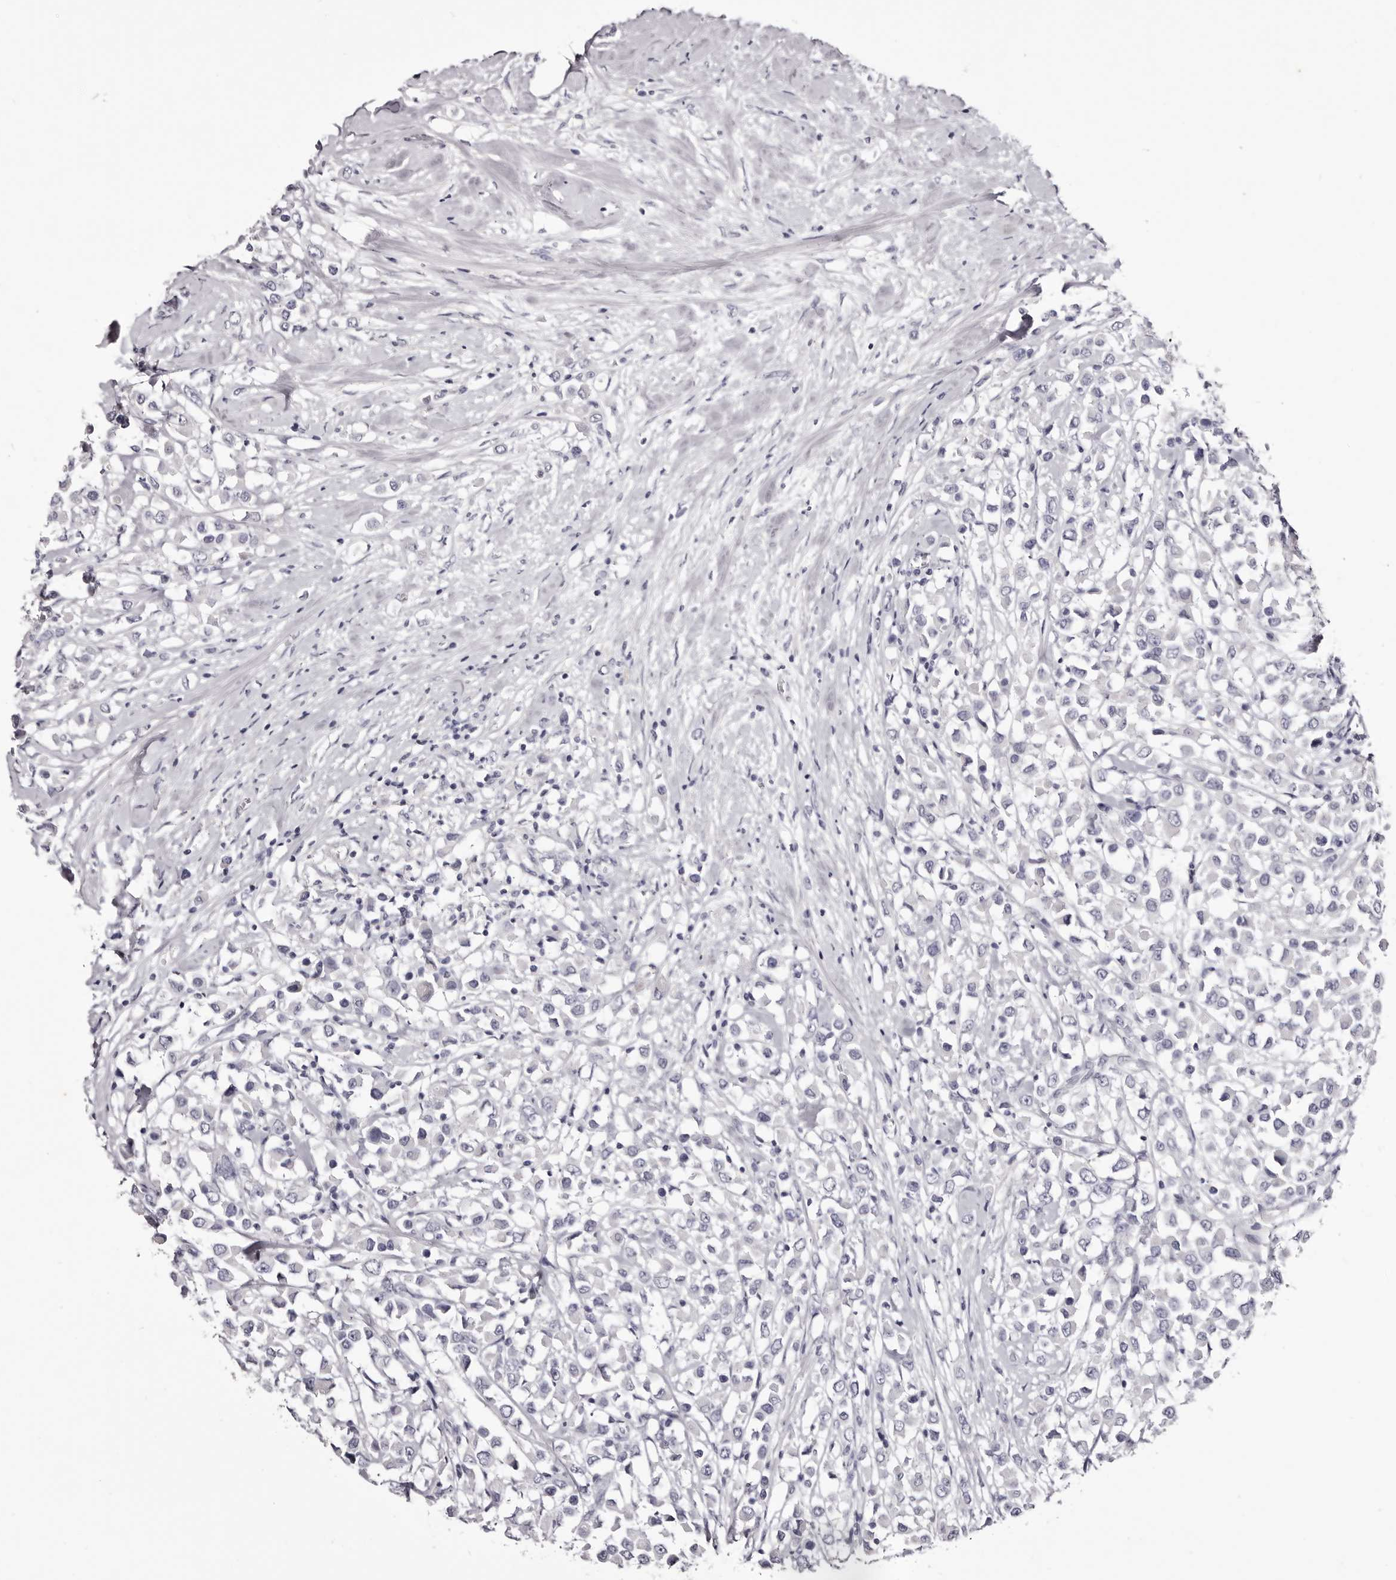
{"staining": {"intensity": "negative", "quantity": "none", "location": "none"}, "tissue": "breast cancer", "cell_type": "Tumor cells", "image_type": "cancer", "snomed": [{"axis": "morphology", "description": "Duct carcinoma"}, {"axis": "topography", "description": "Breast"}], "caption": "Protein analysis of invasive ductal carcinoma (breast) demonstrates no significant expression in tumor cells. (Immunohistochemistry (ihc), brightfield microscopy, high magnification).", "gene": "CA6", "patient": {"sex": "female", "age": 61}}